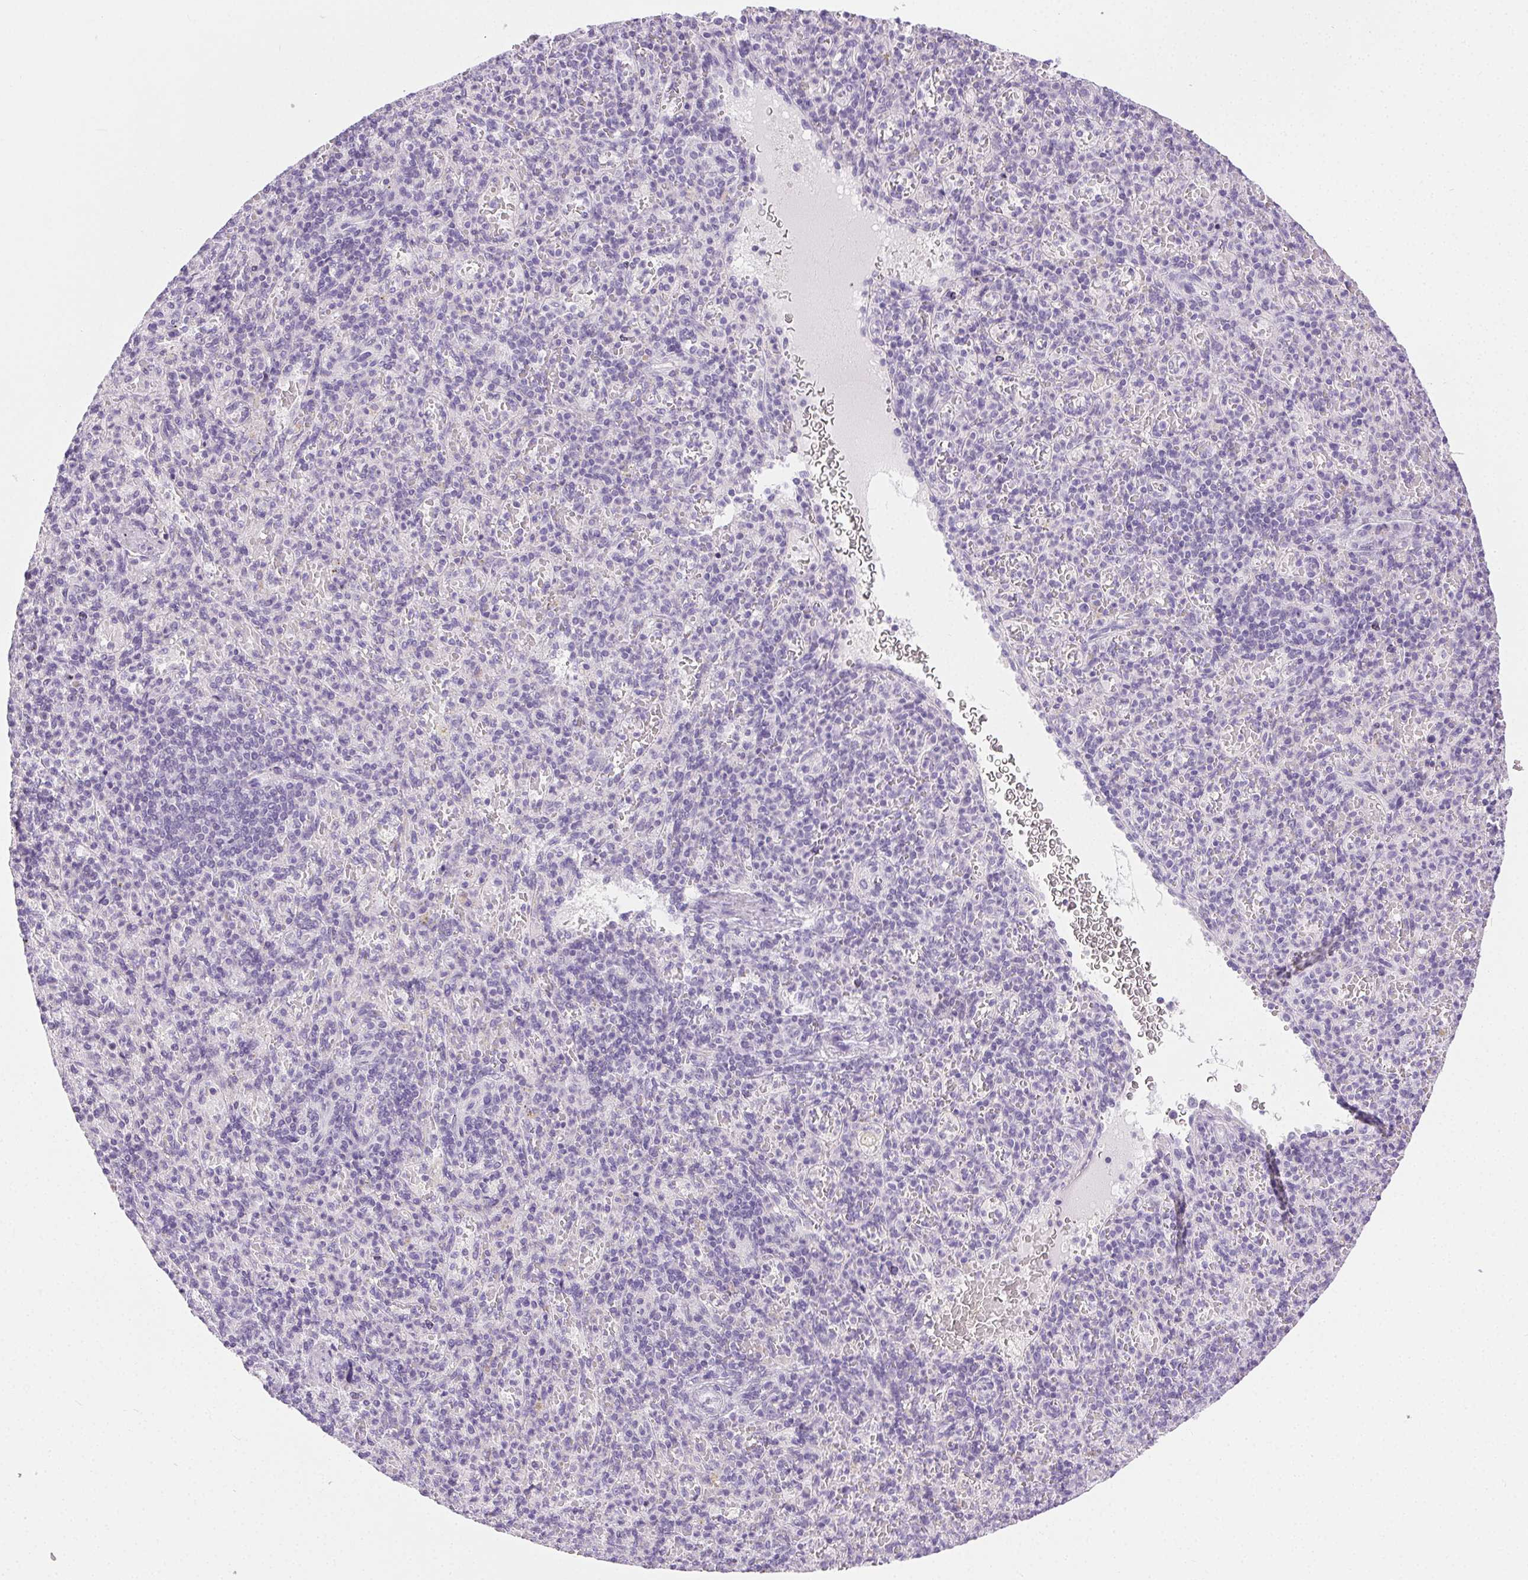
{"staining": {"intensity": "negative", "quantity": "none", "location": "none"}, "tissue": "spleen", "cell_type": "Cells in red pulp", "image_type": "normal", "snomed": [{"axis": "morphology", "description": "Normal tissue, NOS"}, {"axis": "topography", "description": "Spleen"}], "caption": "Immunohistochemical staining of normal human spleen shows no significant positivity in cells in red pulp. (Stains: DAB (3,3'-diaminobenzidine) immunohistochemistry with hematoxylin counter stain, Microscopy: brightfield microscopy at high magnification).", "gene": "C20orf85", "patient": {"sex": "female", "age": 74}}